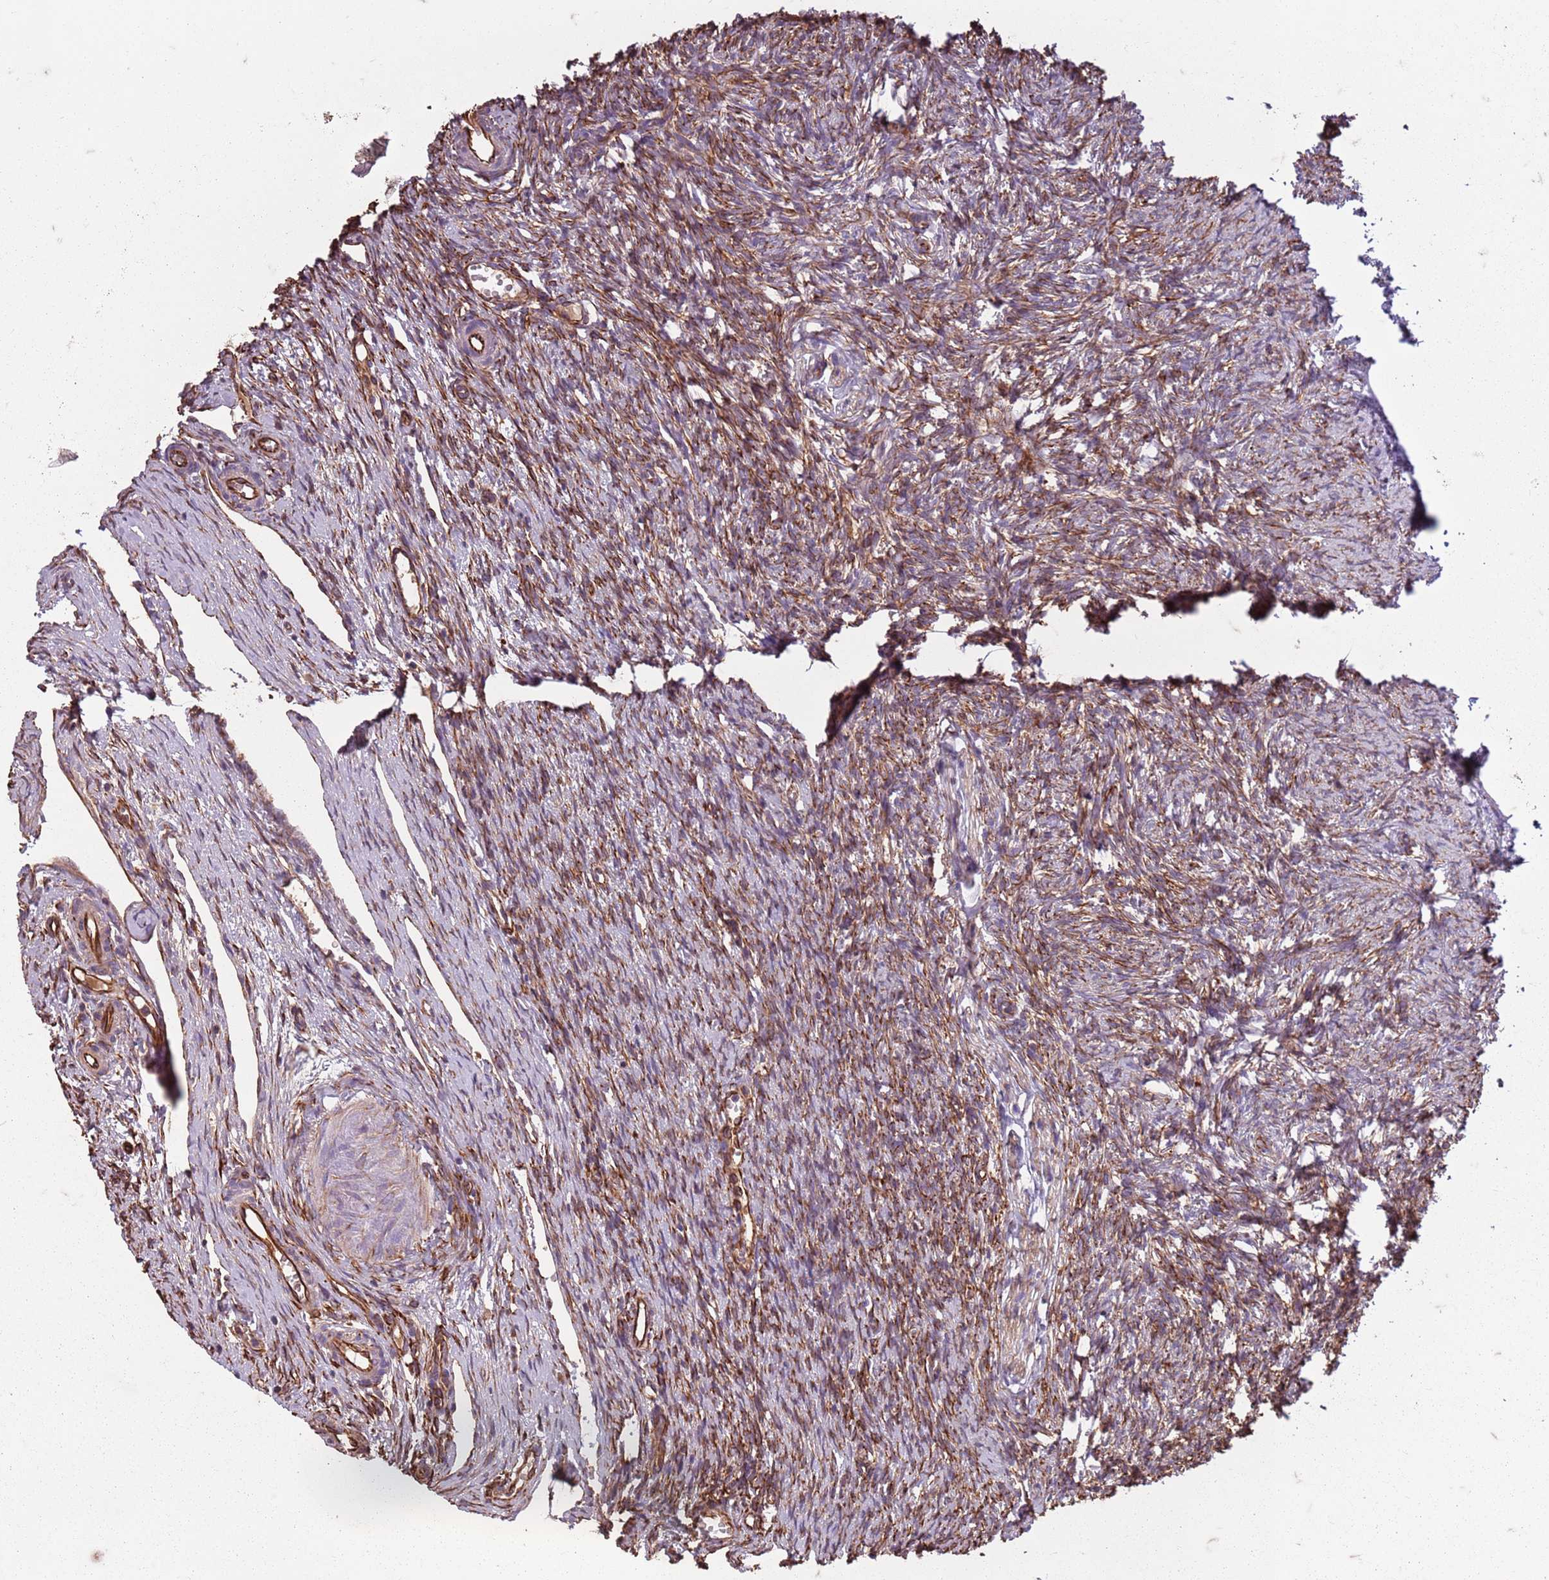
{"staining": {"intensity": "moderate", "quantity": ">75%", "location": "cytoplasmic/membranous"}, "tissue": "ovary", "cell_type": "Ovarian stroma cells", "image_type": "normal", "snomed": [{"axis": "morphology", "description": "Normal tissue, NOS"}, {"axis": "topography", "description": "Ovary"}], "caption": "A brown stain labels moderate cytoplasmic/membranous positivity of a protein in ovarian stroma cells of normal human ovary.", "gene": "TAS2R38", "patient": {"sex": "female", "age": 51}}